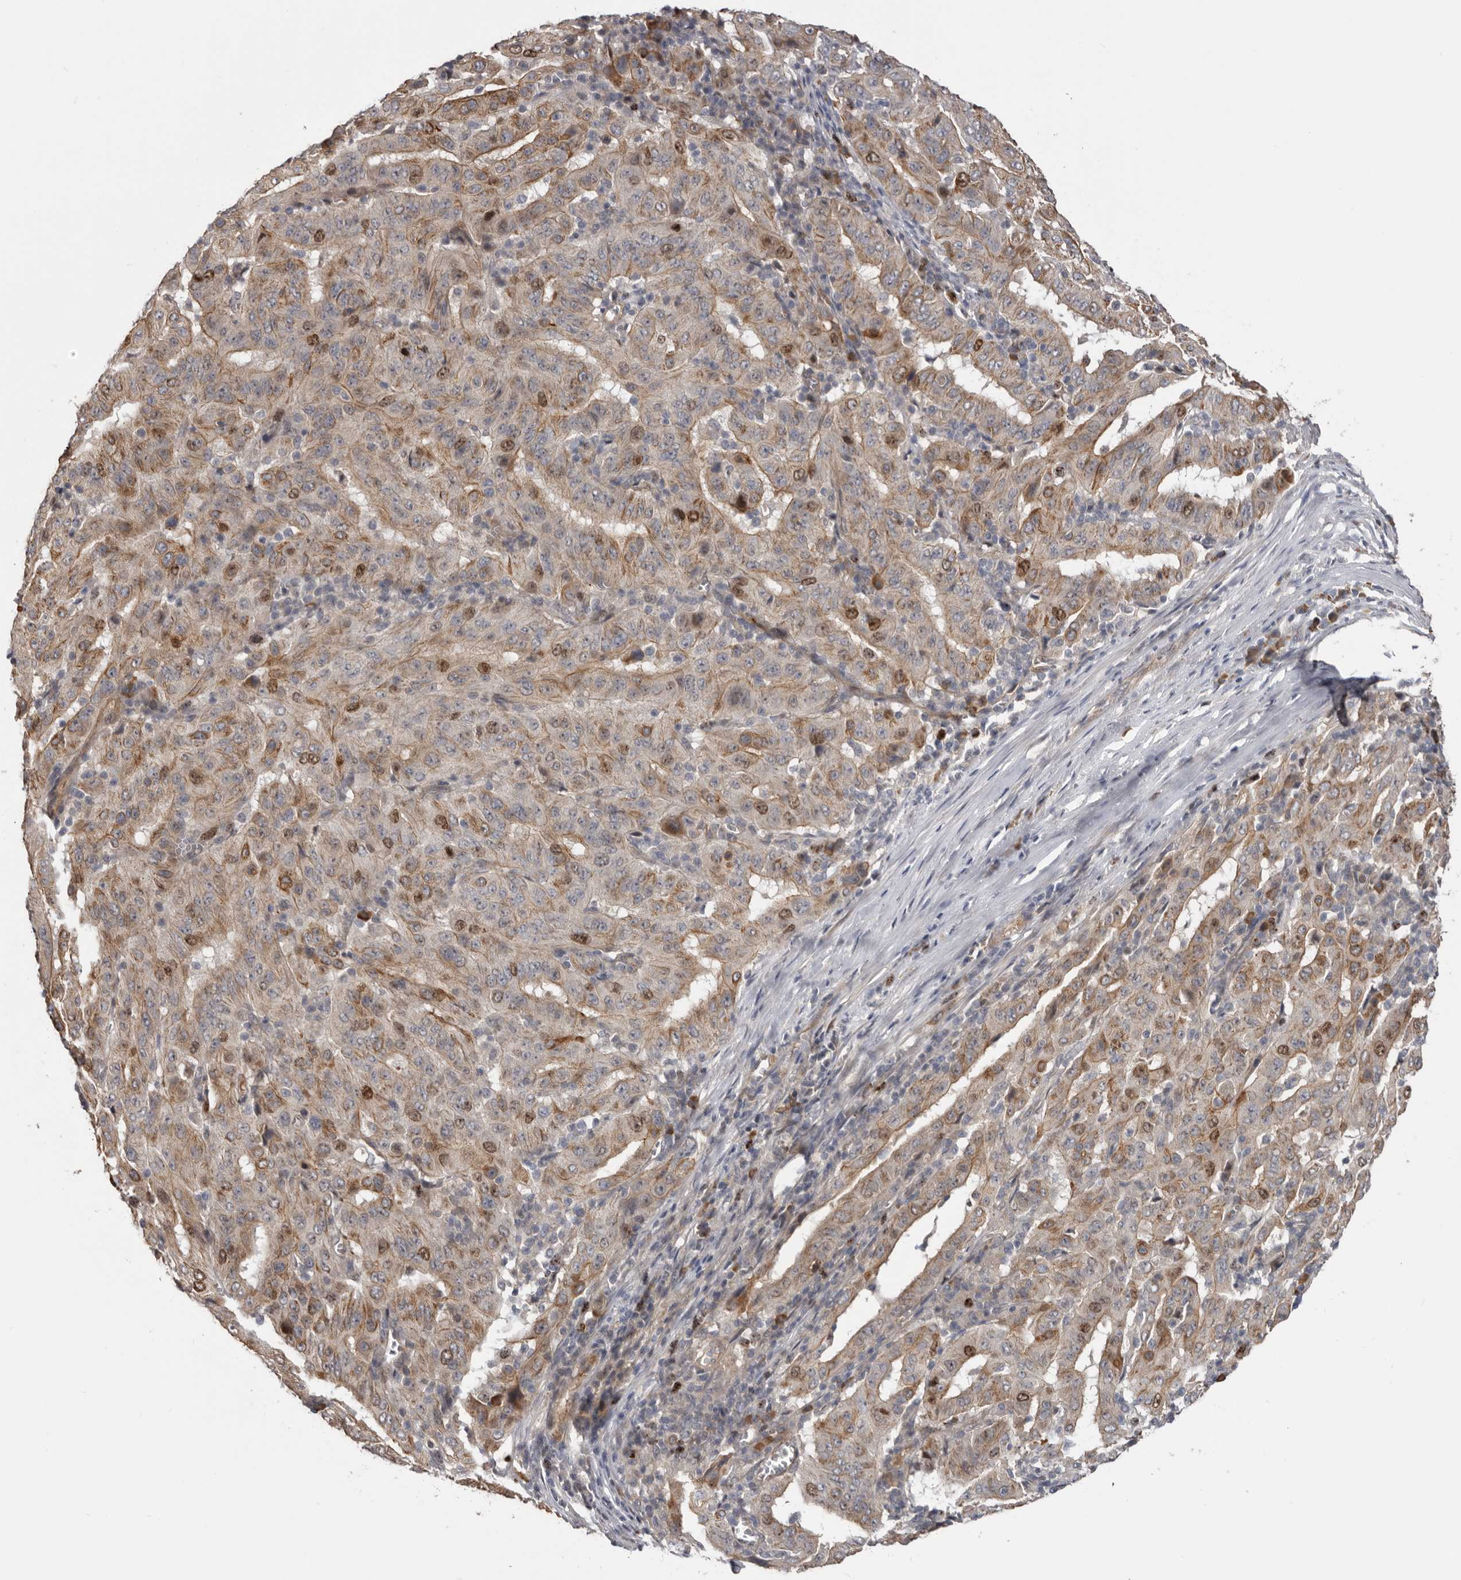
{"staining": {"intensity": "moderate", "quantity": "25%-75%", "location": "cytoplasmic/membranous,nuclear"}, "tissue": "pancreatic cancer", "cell_type": "Tumor cells", "image_type": "cancer", "snomed": [{"axis": "morphology", "description": "Adenocarcinoma, NOS"}, {"axis": "topography", "description": "Pancreas"}], "caption": "There is medium levels of moderate cytoplasmic/membranous and nuclear staining in tumor cells of adenocarcinoma (pancreatic), as demonstrated by immunohistochemical staining (brown color).", "gene": "CDCA8", "patient": {"sex": "male", "age": 63}}